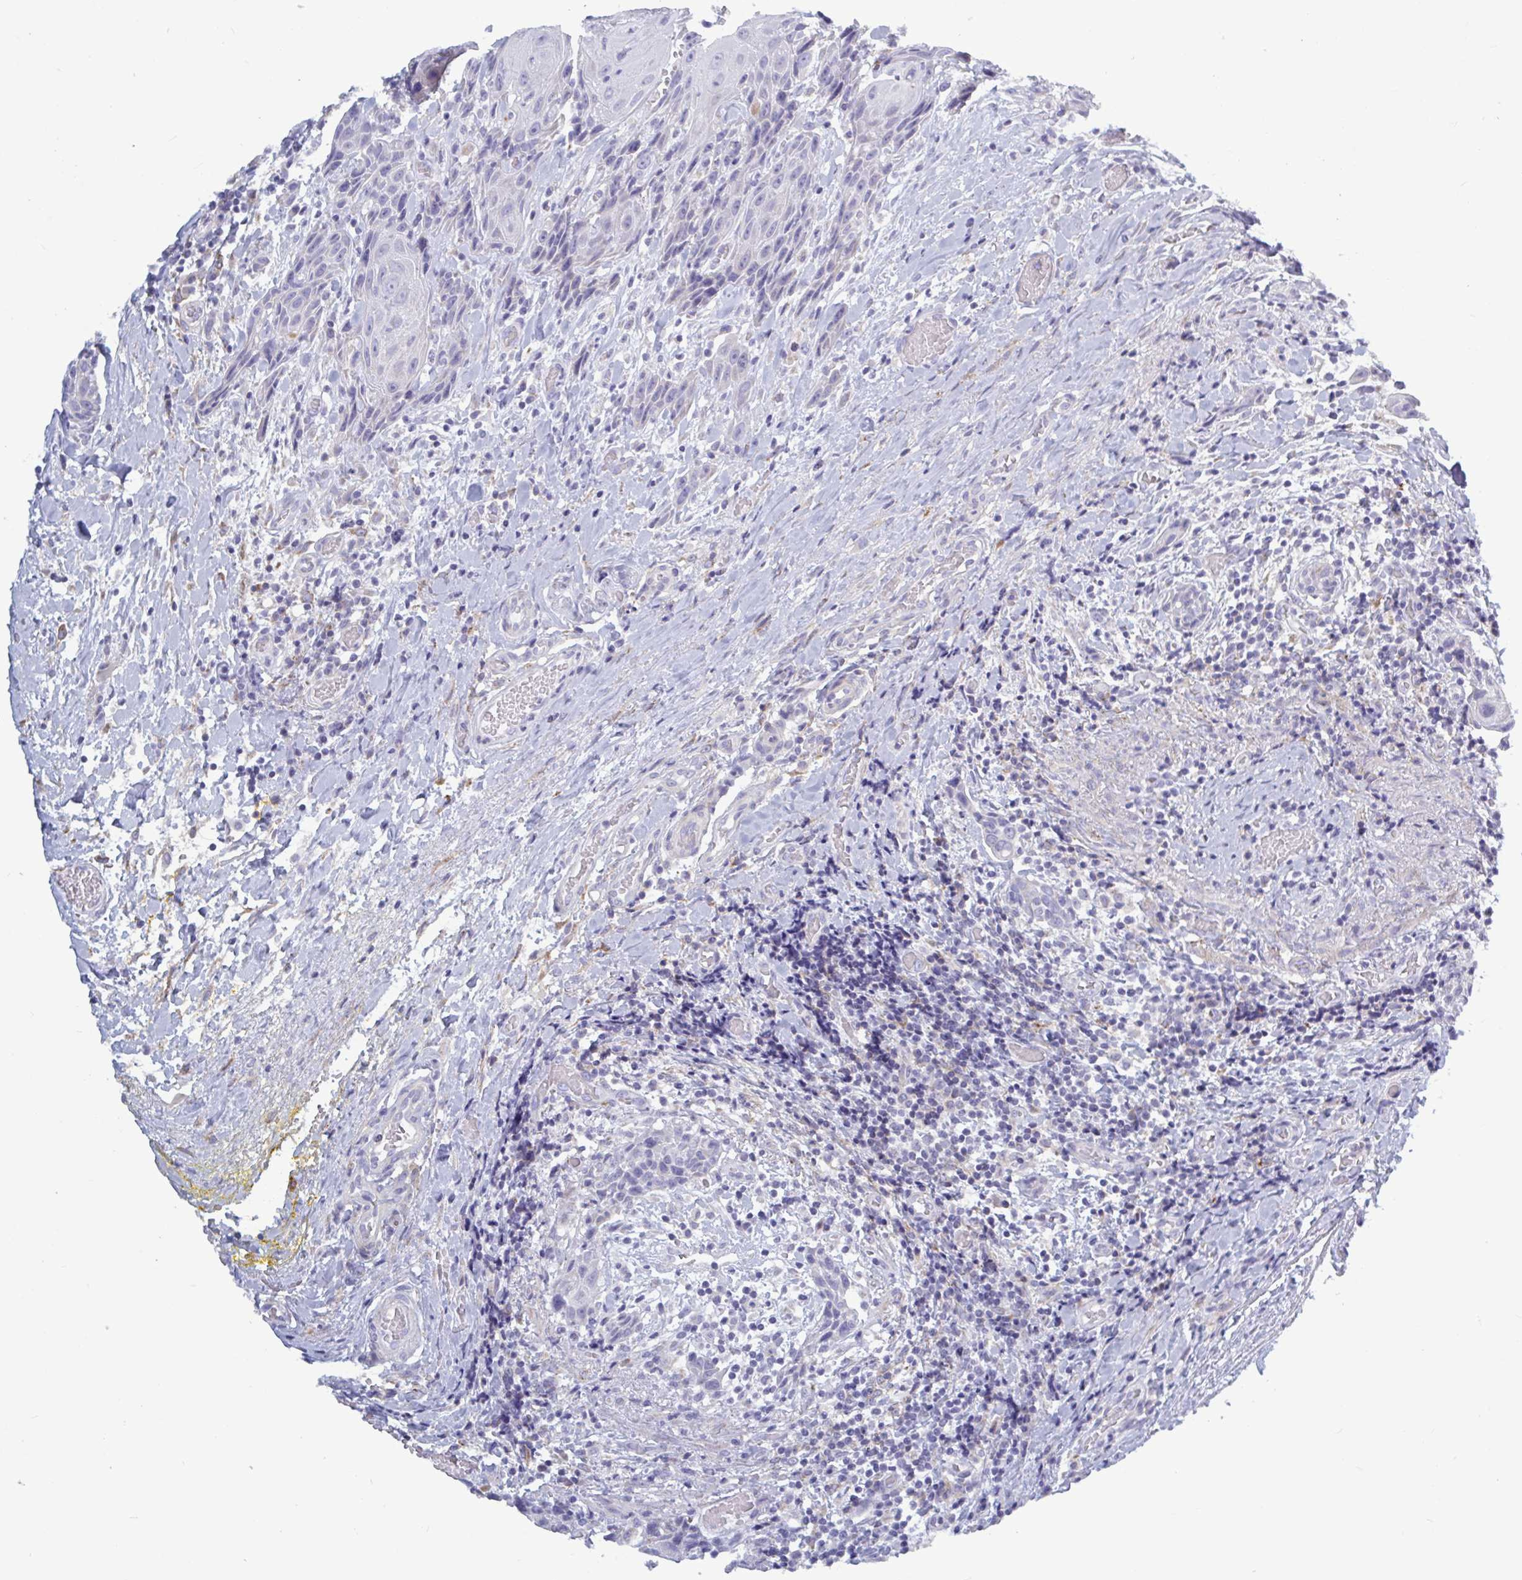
{"staining": {"intensity": "negative", "quantity": "none", "location": "none"}, "tissue": "head and neck cancer", "cell_type": "Tumor cells", "image_type": "cancer", "snomed": [{"axis": "morphology", "description": "Squamous cell carcinoma, NOS"}, {"axis": "topography", "description": "Oral tissue"}, {"axis": "topography", "description": "Head-Neck"}], "caption": "Human head and neck squamous cell carcinoma stained for a protein using immunohistochemistry (IHC) demonstrates no positivity in tumor cells.", "gene": "ATG9A", "patient": {"sex": "male", "age": 49}}